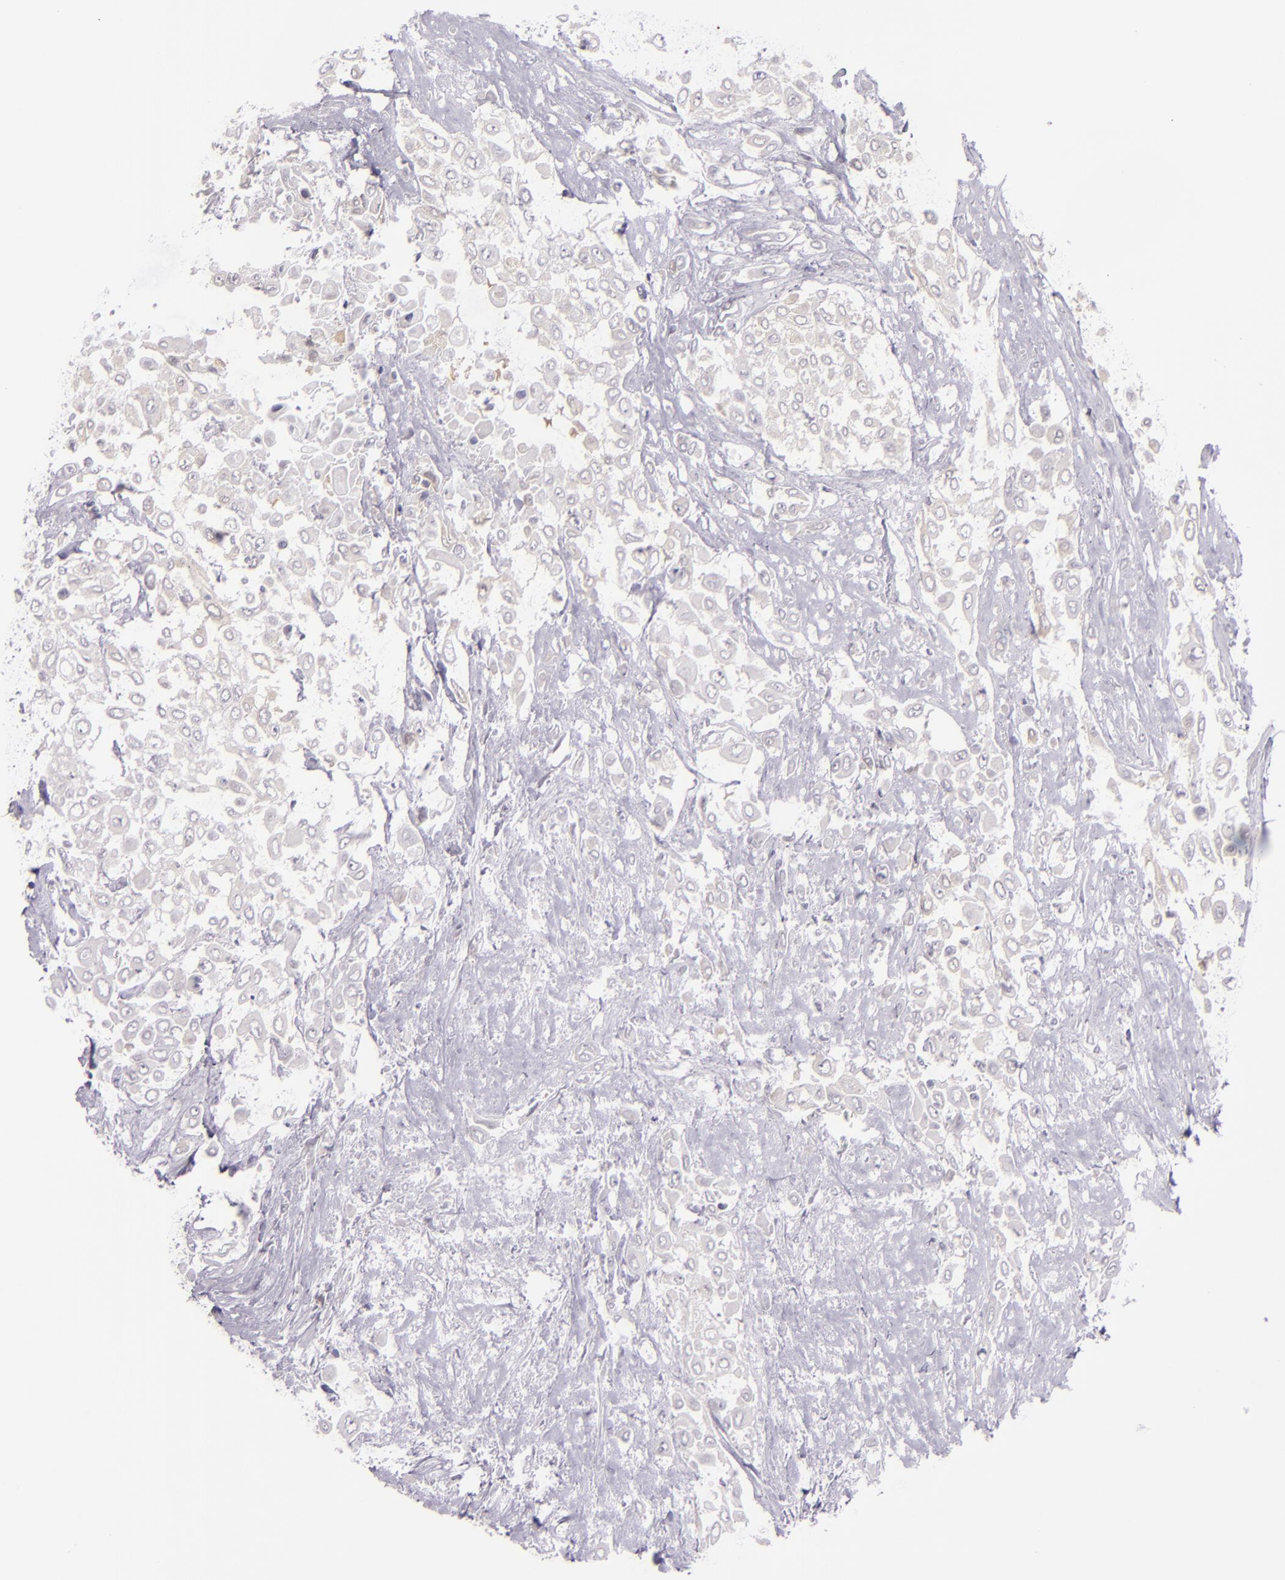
{"staining": {"intensity": "negative", "quantity": "none", "location": "none"}, "tissue": "urothelial cancer", "cell_type": "Tumor cells", "image_type": "cancer", "snomed": [{"axis": "morphology", "description": "Urothelial carcinoma, High grade"}, {"axis": "topography", "description": "Urinary bladder"}], "caption": "This is an IHC micrograph of human urothelial cancer. There is no staining in tumor cells.", "gene": "SNCB", "patient": {"sex": "male", "age": 57}}